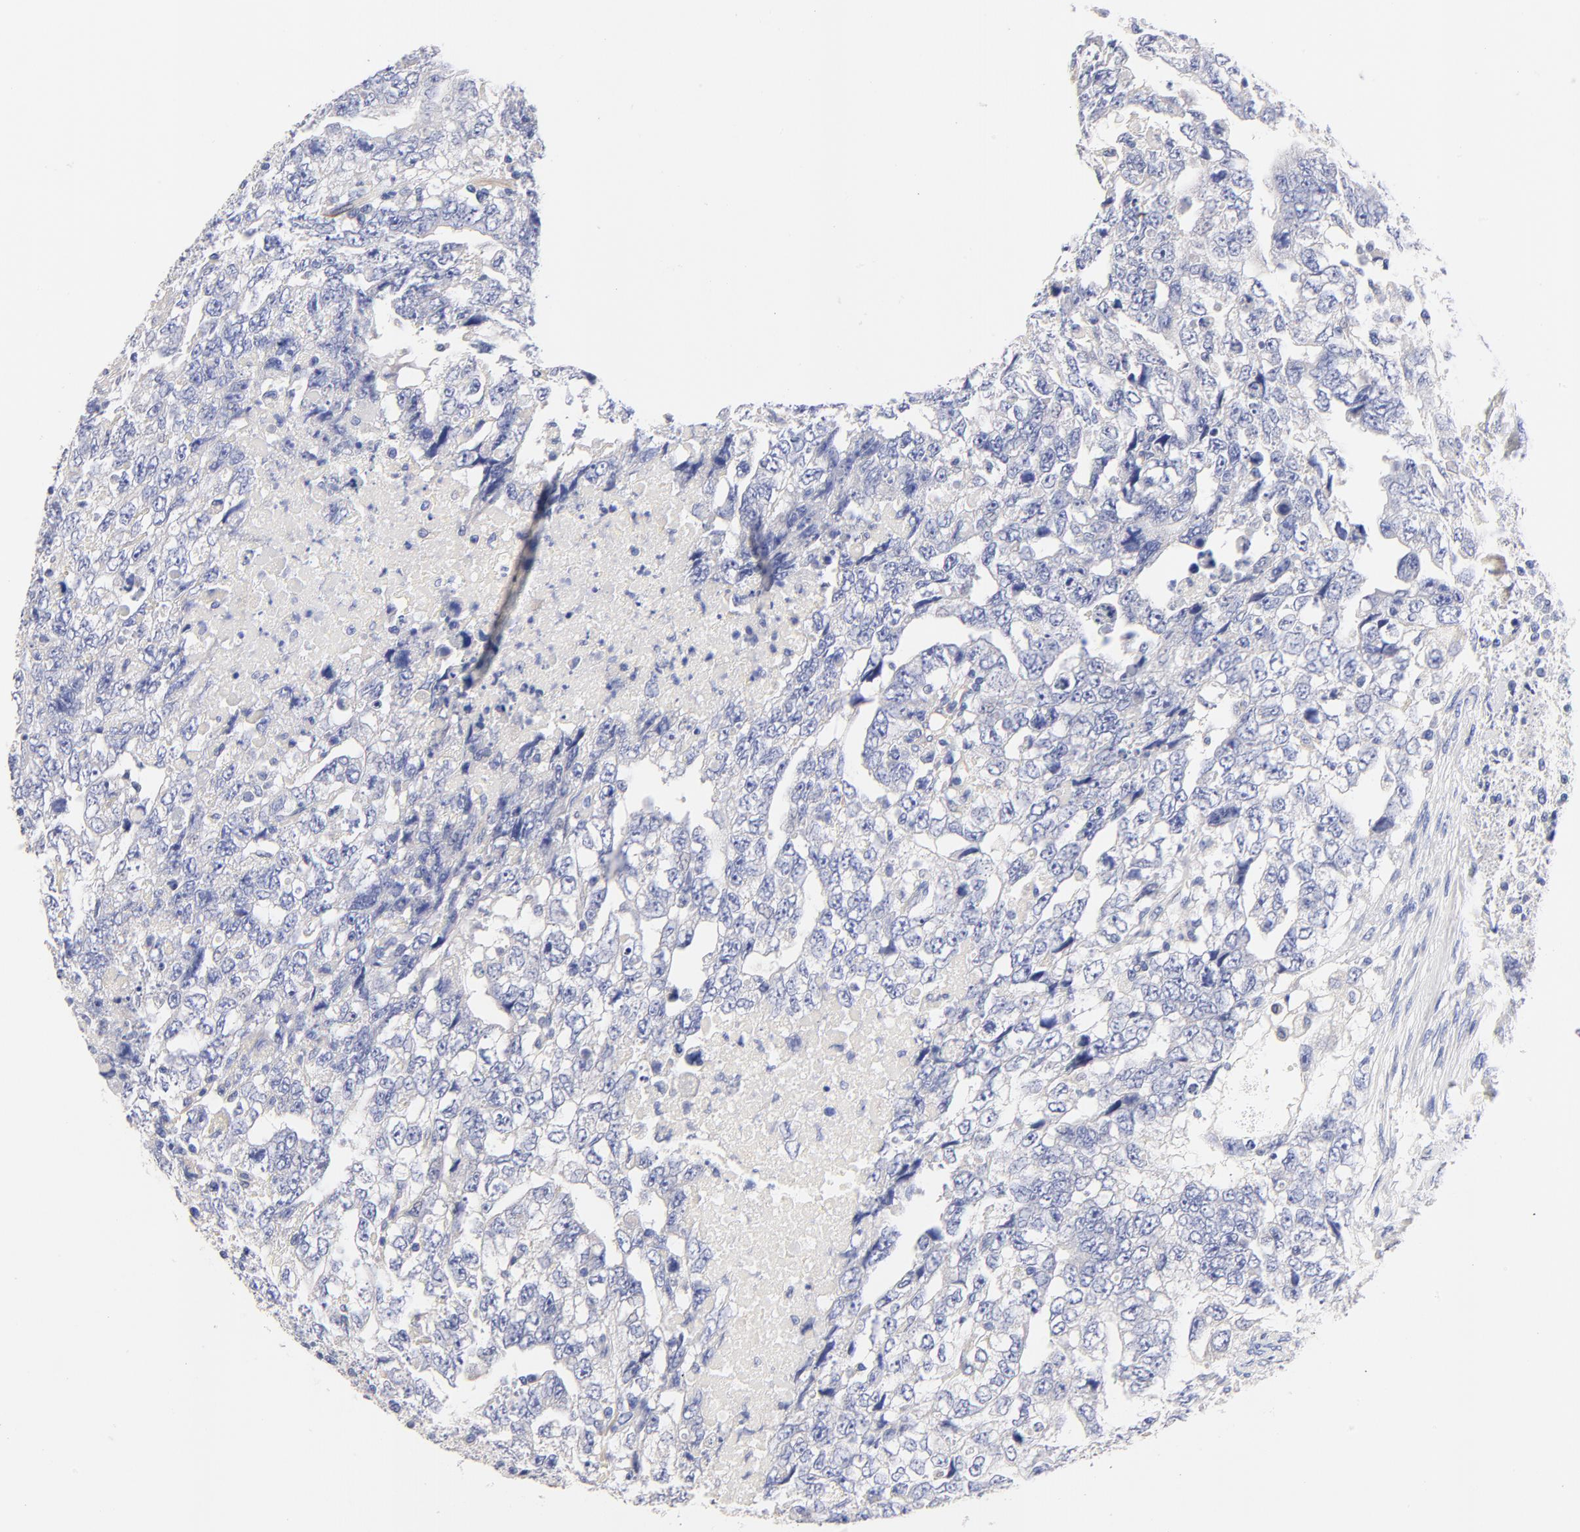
{"staining": {"intensity": "negative", "quantity": "none", "location": "none"}, "tissue": "testis cancer", "cell_type": "Tumor cells", "image_type": "cancer", "snomed": [{"axis": "morphology", "description": "Carcinoma, Embryonal, NOS"}, {"axis": "topography", "description": "Testis"}], "caption": "Human testis cancer (embryonal carcinoma) stained for a protein using IHC demonstrates no staining in tumor cells.", "gene": "HS3ST1", "patient": {"sex": "male", "age": 36}}